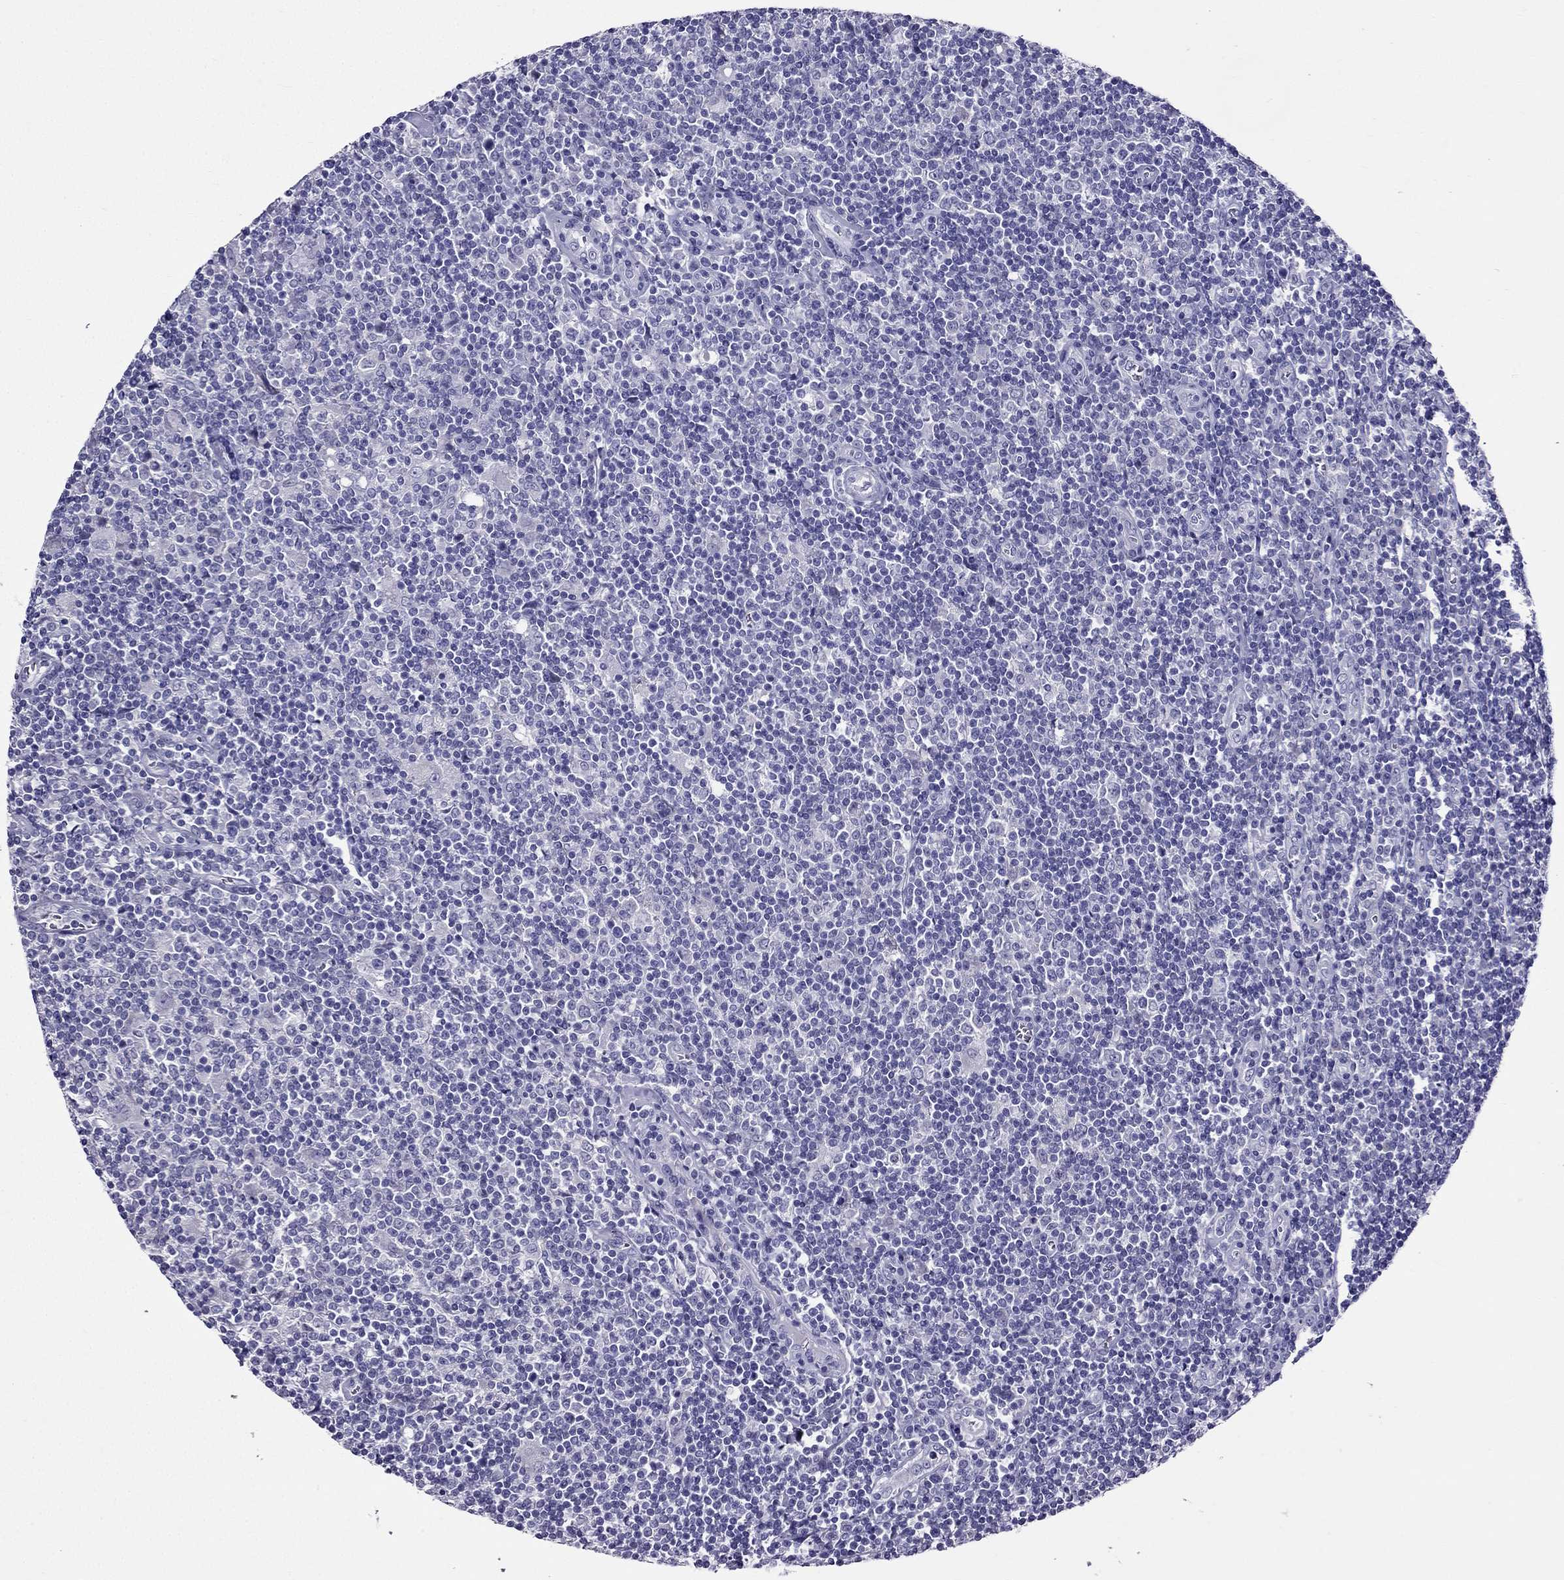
{"staining": {"intensity": "negative", "quantity": "none", "location": "none"}, "tissue": "lymphoma", "cell_type": "Tumor cells", "image_type": "cancer", "snomed": [{"axis": "morphology", "description": "Hodgkin's disease, NOS"}, {"axis": "topography", "description": "Lymph node"}], "caption": "High magnification brightfield microscopy of Hodgkin's disease stained with DAB (brown) and counterstained with hematoxylin (blue): tumor cells show no significant staining.", "gene": "ZNF541", "patient": {"sex": "male", "age": 40}}